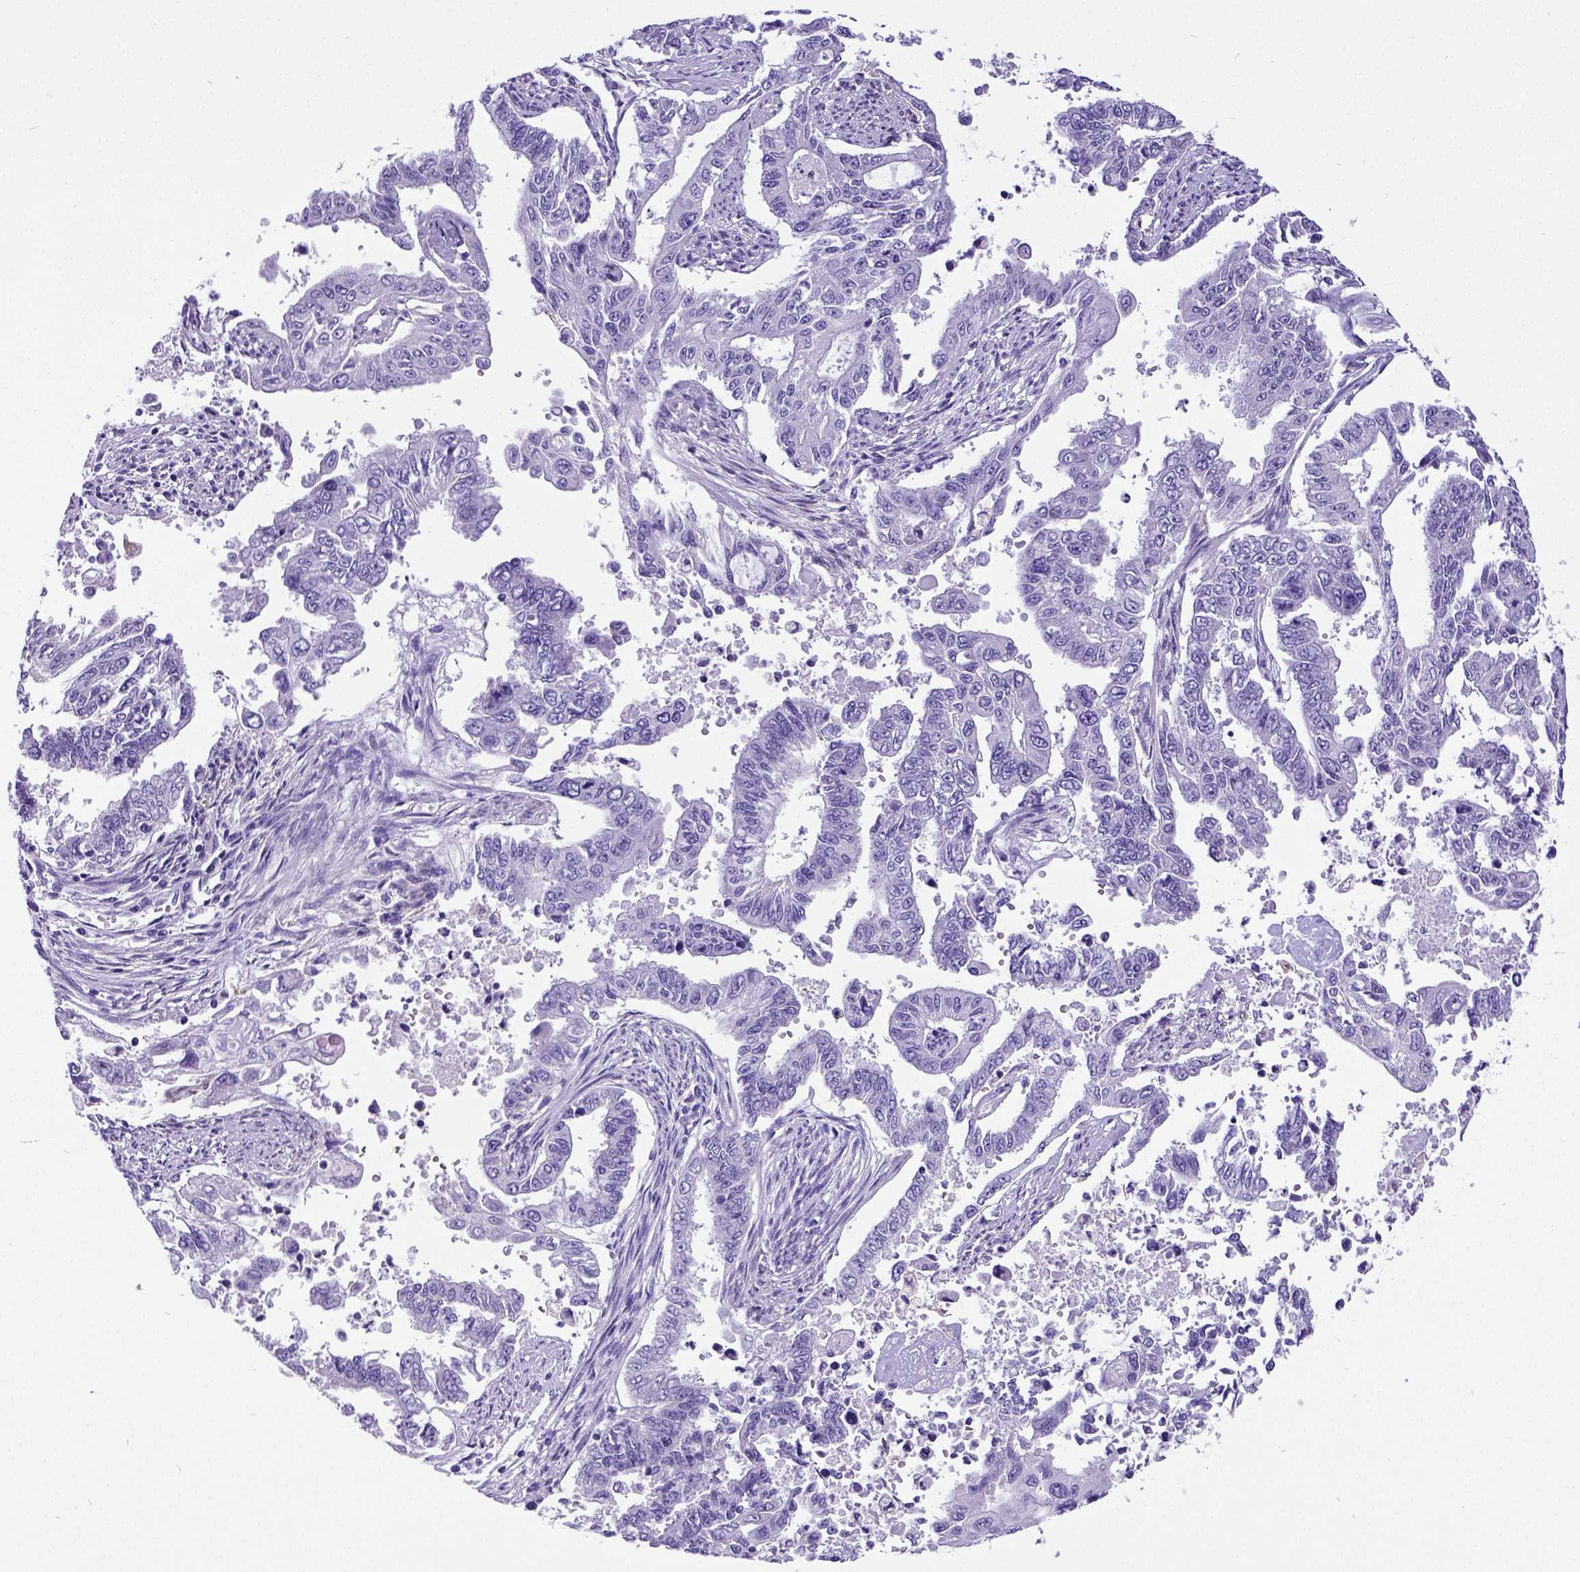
{"staining": {"intensity": "negative", "quantity": "none", "location": "none"}, "tissue": "endometrial cancer", "cell_type": "Tumor cells", "image_type": "cancer", "snomed": [{"axis": "morphology", "description": "Adenocarcinoma, NOS"}, {"axis": "topography", "description": "Uterus"}], "caption": "Immunohistochemical staining of human adenocarcinoma (endometrial) demonstrates no significant expression in tumor cells. The staining was performed using DAB to visualize the protein expression in brown, while the nuclei were stained in blue with hematoxylin (Magnification: 20x).", "gene": "SATB2", "patient": {"sex": "female", "age": 59}}